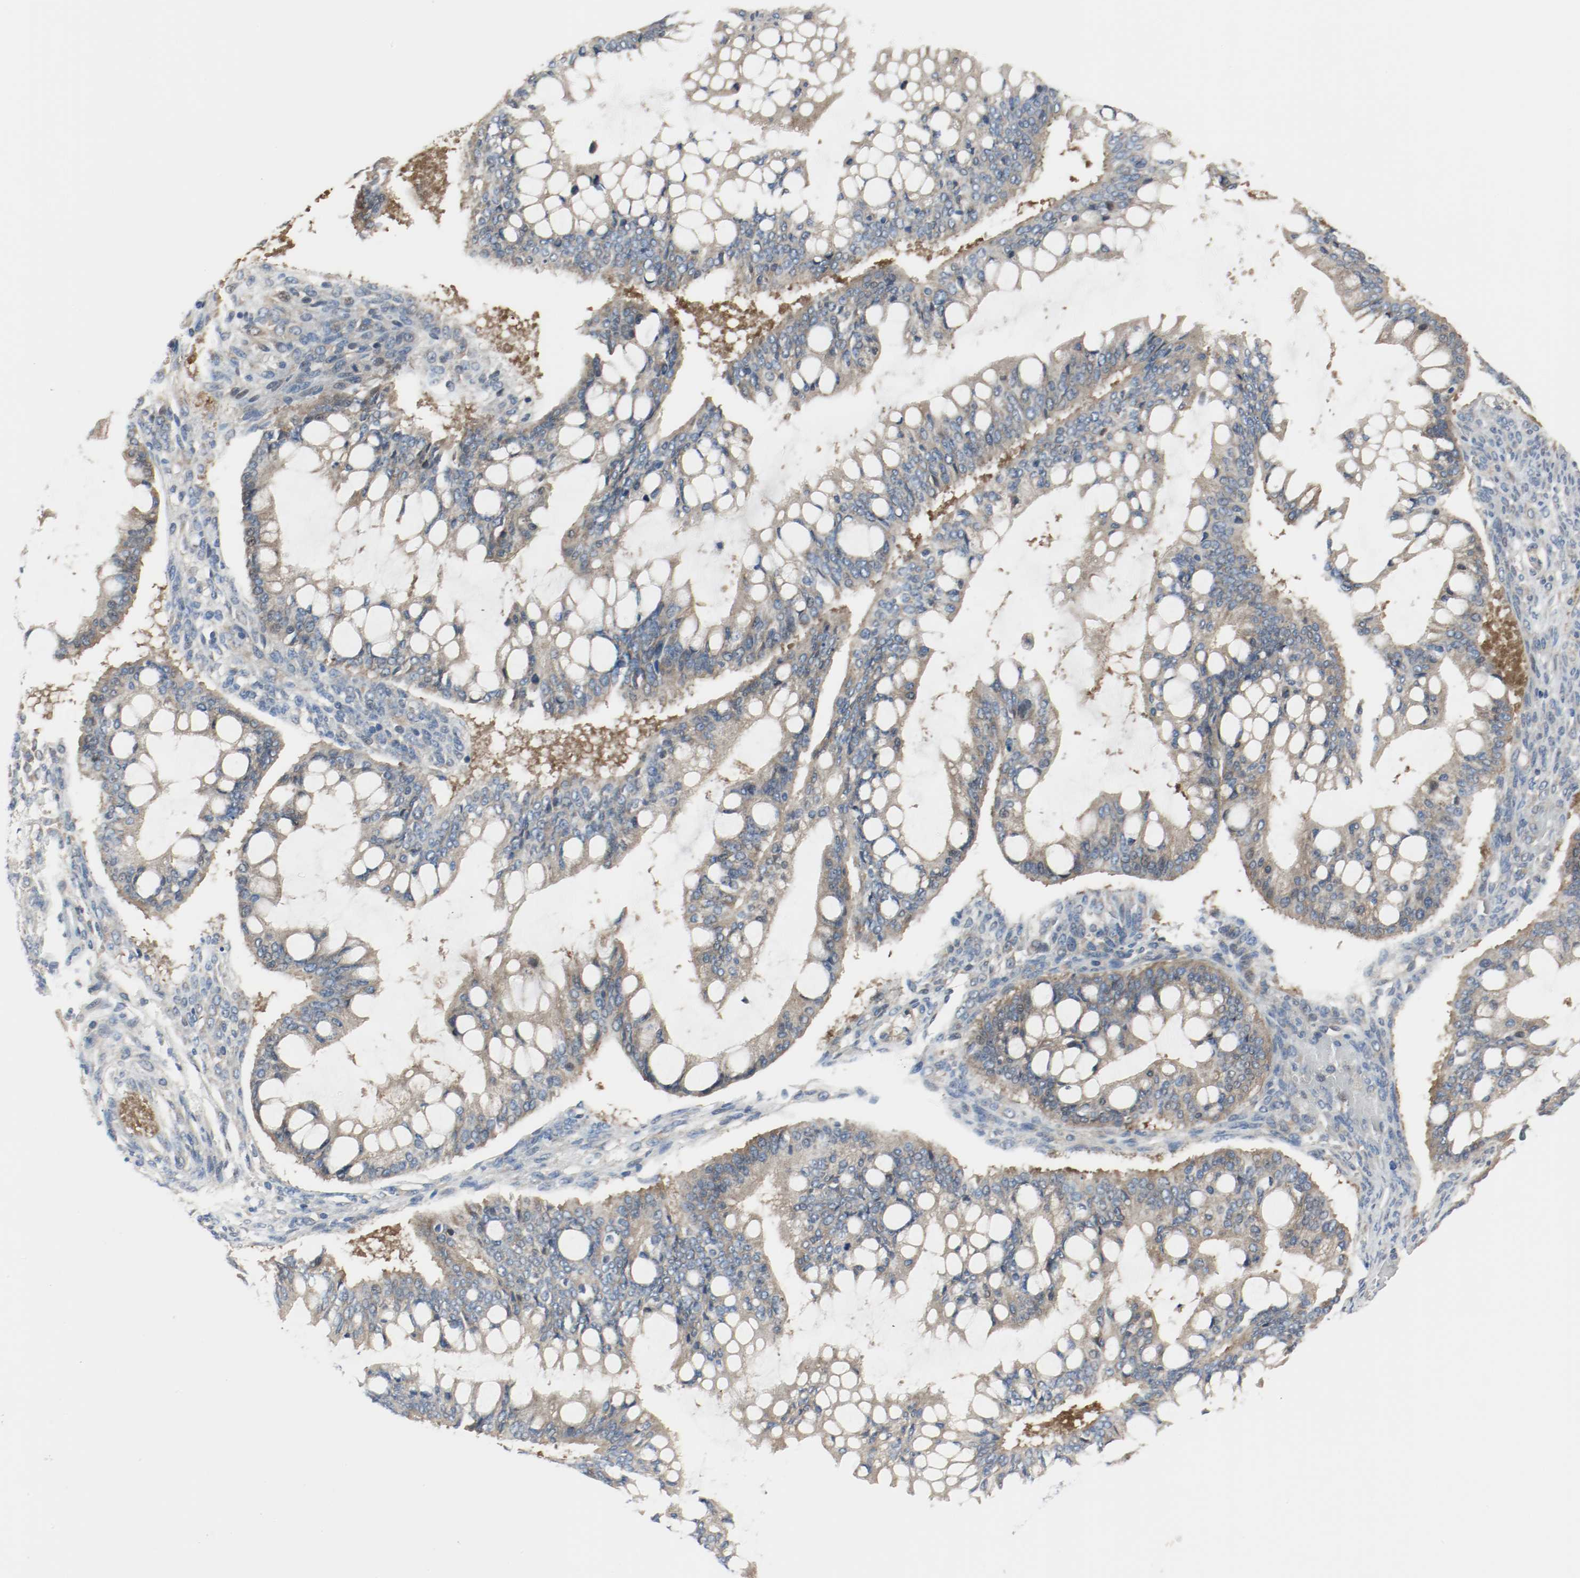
{"staining": {"intensity": "strong", "quantity": ">75%", "location": "cytoplasmic/membranous"}, "tissue": "ovarian cancer", "cell_type": "Tumor cells", "image_type": "cancer", "snomed": [{"axis": "morphology", "description": "Cystadenocarcinoma, mucinous, NOS"}, {"axis": "topography", "description": "Ovary"}], "caption": "A brown stain shows strong cytoplasmic/membranous staining of a protein in human ovarian cancer (mucinous cystadenocarcinoma) tumor cells. The protein of interest is stained brown, and the nuclei are stained in blue (DAB IHC with brightfield microscopy, high magnification).", "gene": "HGS", "patient": {"sex": "female", "age": 73}}